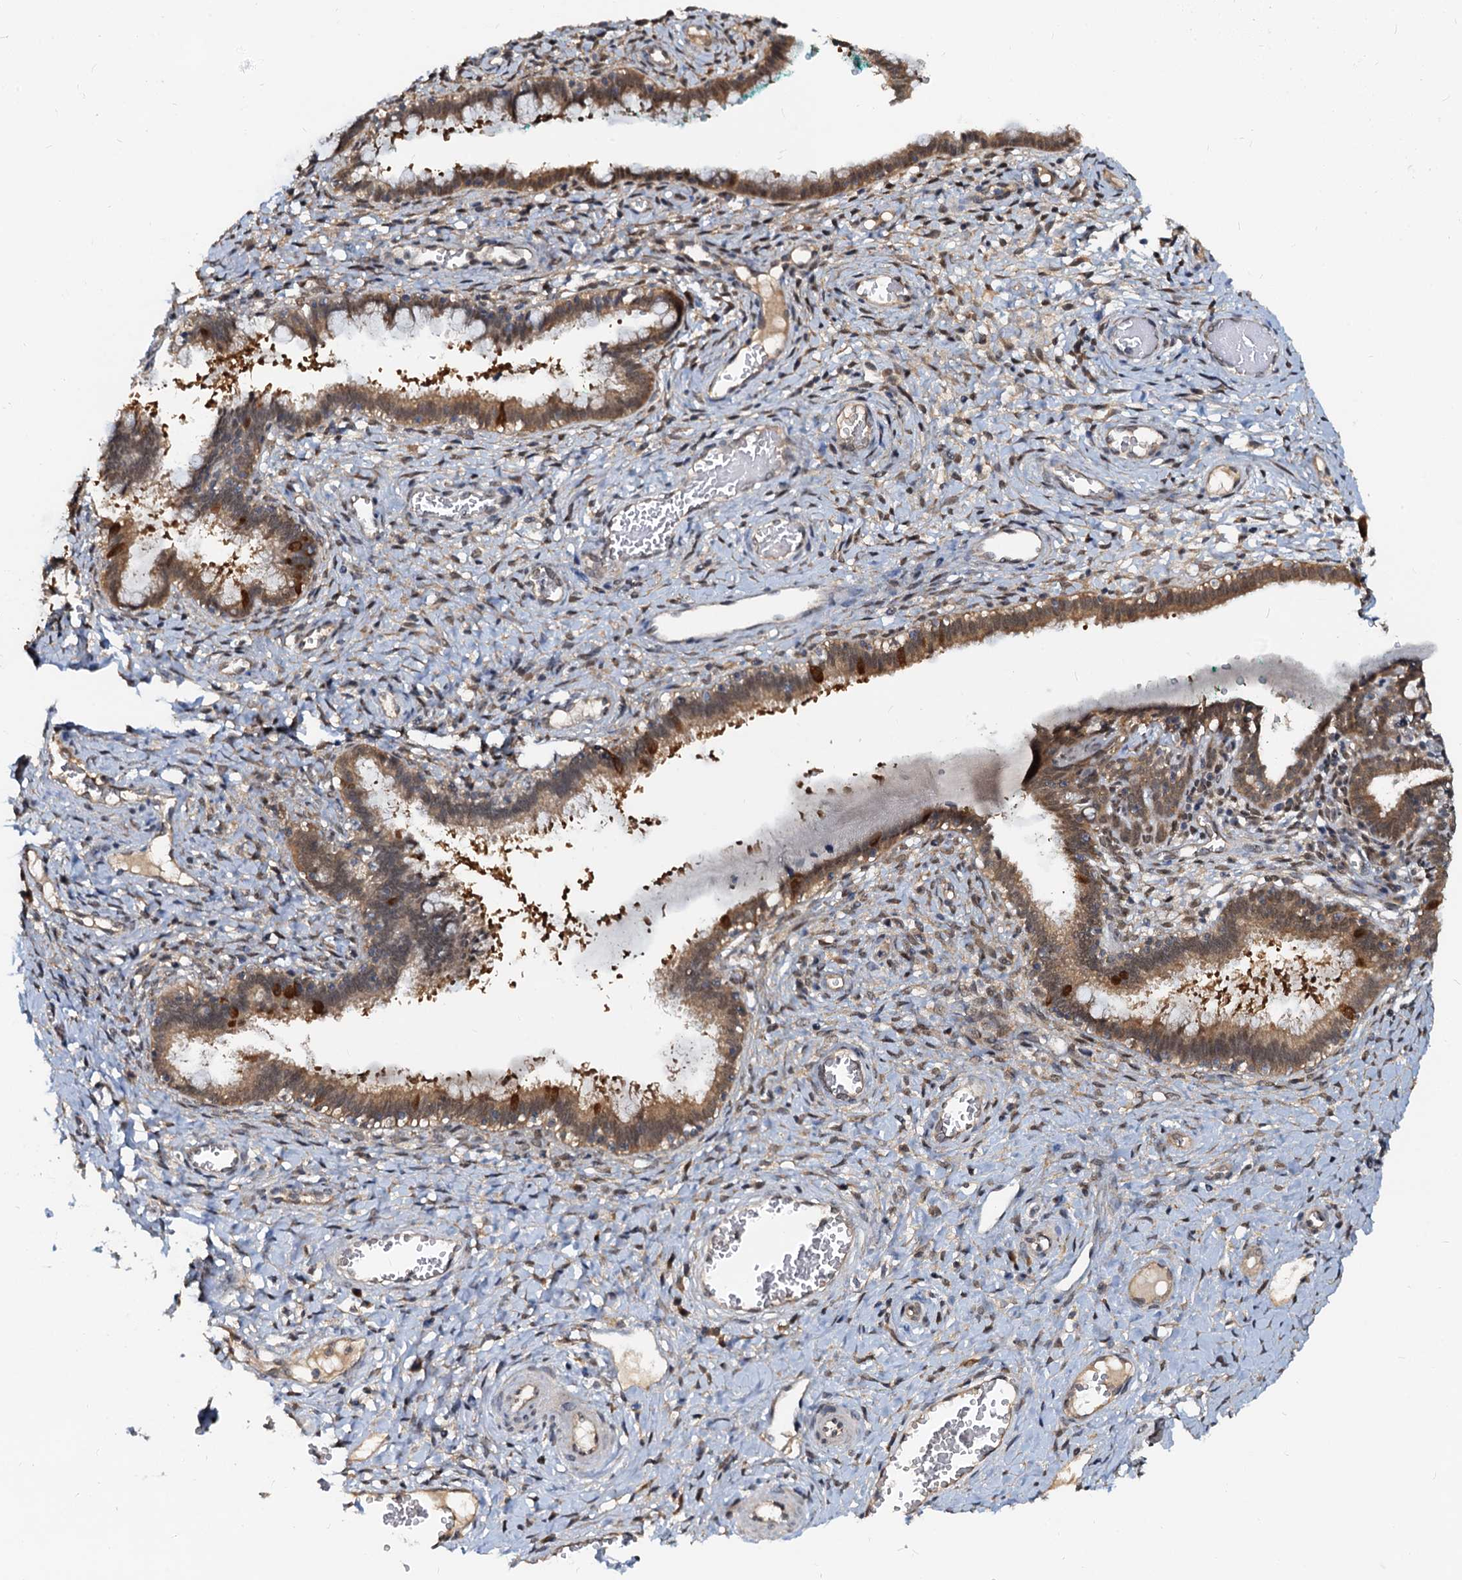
{"staining": {"intensity": "moderate", "quantity": ">75%", "location": "cytoplasmic/membranous,nuclear"}, "tissue": "cervix", "cell_type": "Glandular cells", "image_type": "normal", "snomed": [{"axis": "morphology", "description": "Normal tissue, NOS"}, {"axis": "morphology", "description": "Adenocarcinoma, NOS"}, {"axis": "topography", "description": "Cervix"}], "caption": "A high-resolution image shows immunohistochemistry (IHC) staining of normal cervix, which shows moderate cytoplasmic/membranous,nuclear expression in approximately >75% of glandular cells. The staining was performed using DAB, with brown indicating positive protein expression. Nuclei are stained blue with hematoxylin.", "gene": "PTGES3", "patient": {"sex": "female", "age": 29}}